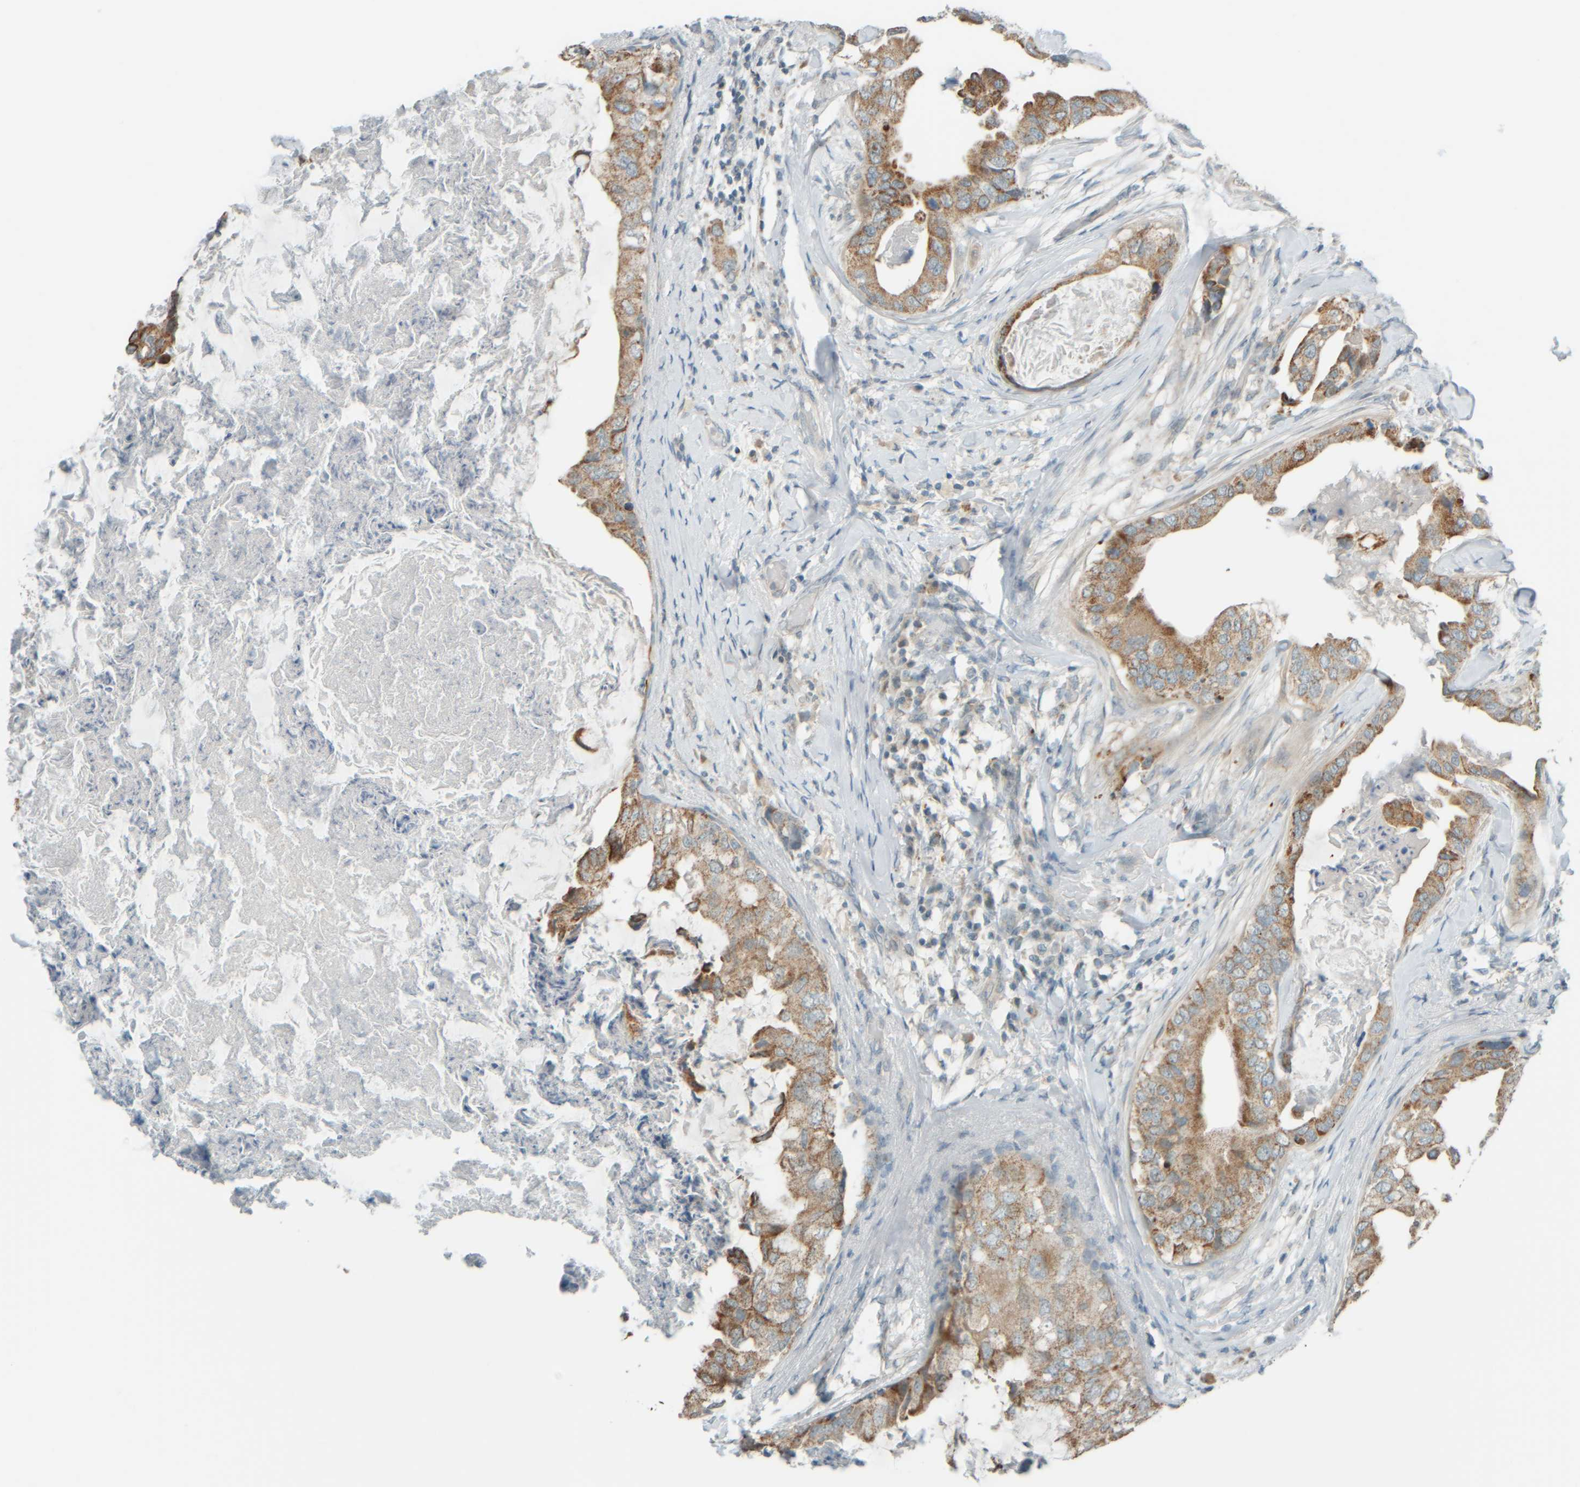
{"staining": {"intensity": "moderate", "quantity": ">75%", "location": "cytoplasmic/membranous"}, "tissue": "breast cancer", "cell_type": "Tumor cells", "image_type": "cancer", "snomed": [{"axis": "morphology", "description": "Duct carcinoma"}, {"axis": "topography", "description": "Breast"}], "caption": "IHC photomicrograph of neoplastic tissue: human breast cancer (infiltrating ductal carcinoma) stained using immunohistochemistry exhibits medium levels of moderate protein expression localized specifically in the cytoplasmic/membranous of tumor cells, appearing as a cytoplasmic/membranous brown color.", "gene": "PTGES3L-AARSD1", "patient": {"sex": "female", "age": 40}}